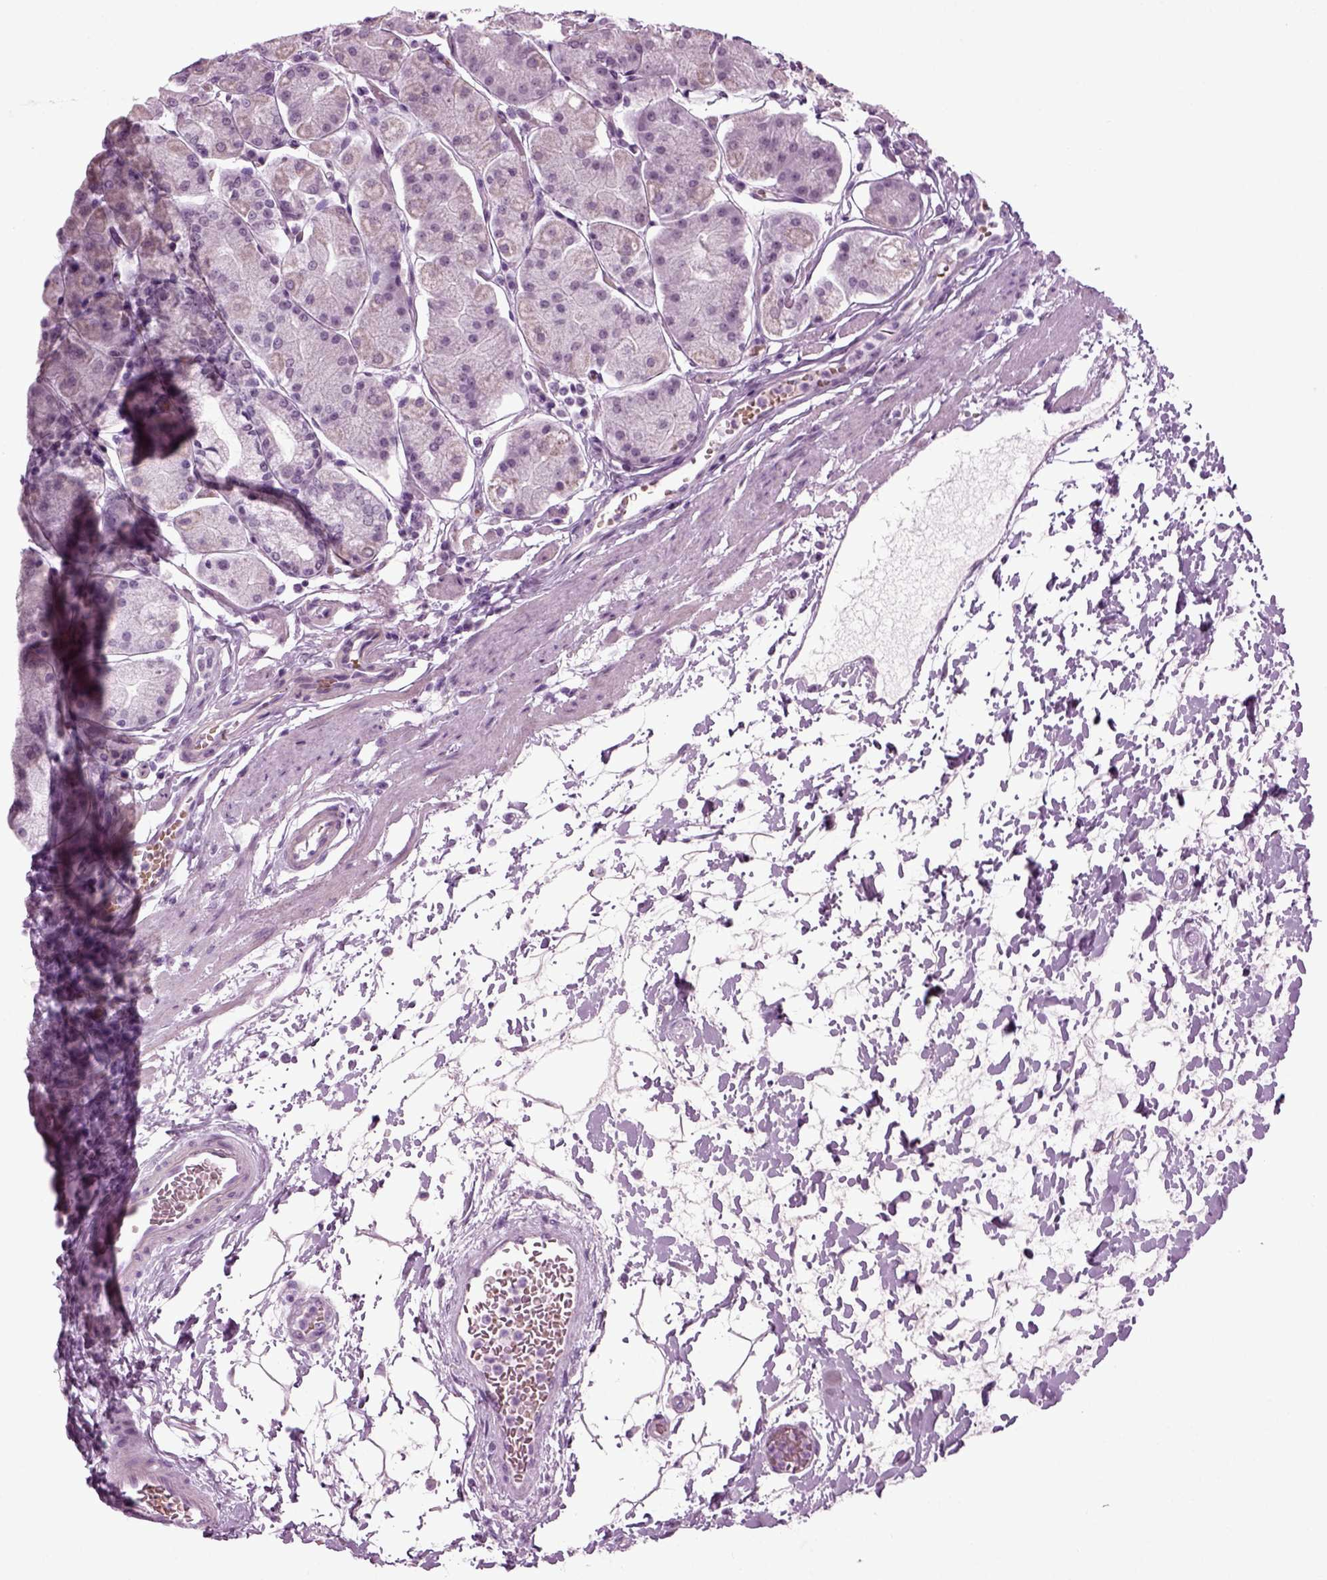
{"staining": {"intensity": "negative", "quantity": "none", "location": "none"}, "tissue": "stomach", "cell_type": "Glandular cells", "image_type": "normal", "snomed": [{"axis": "morphology", "description": "Normal tissue, NOS"}, {"axis": "topography", "description": "Stomach"}], "caption": "Glandular cells show no significant protein positivity in unremarkable stomach. (Brightfield microscopy of DAB (3,3'-diaminobenzidine) immunohistochemistry (IHC) at high magnification).", "gene": "ZC2HC1C", "patient": {"sex": "male", "age": 54}}